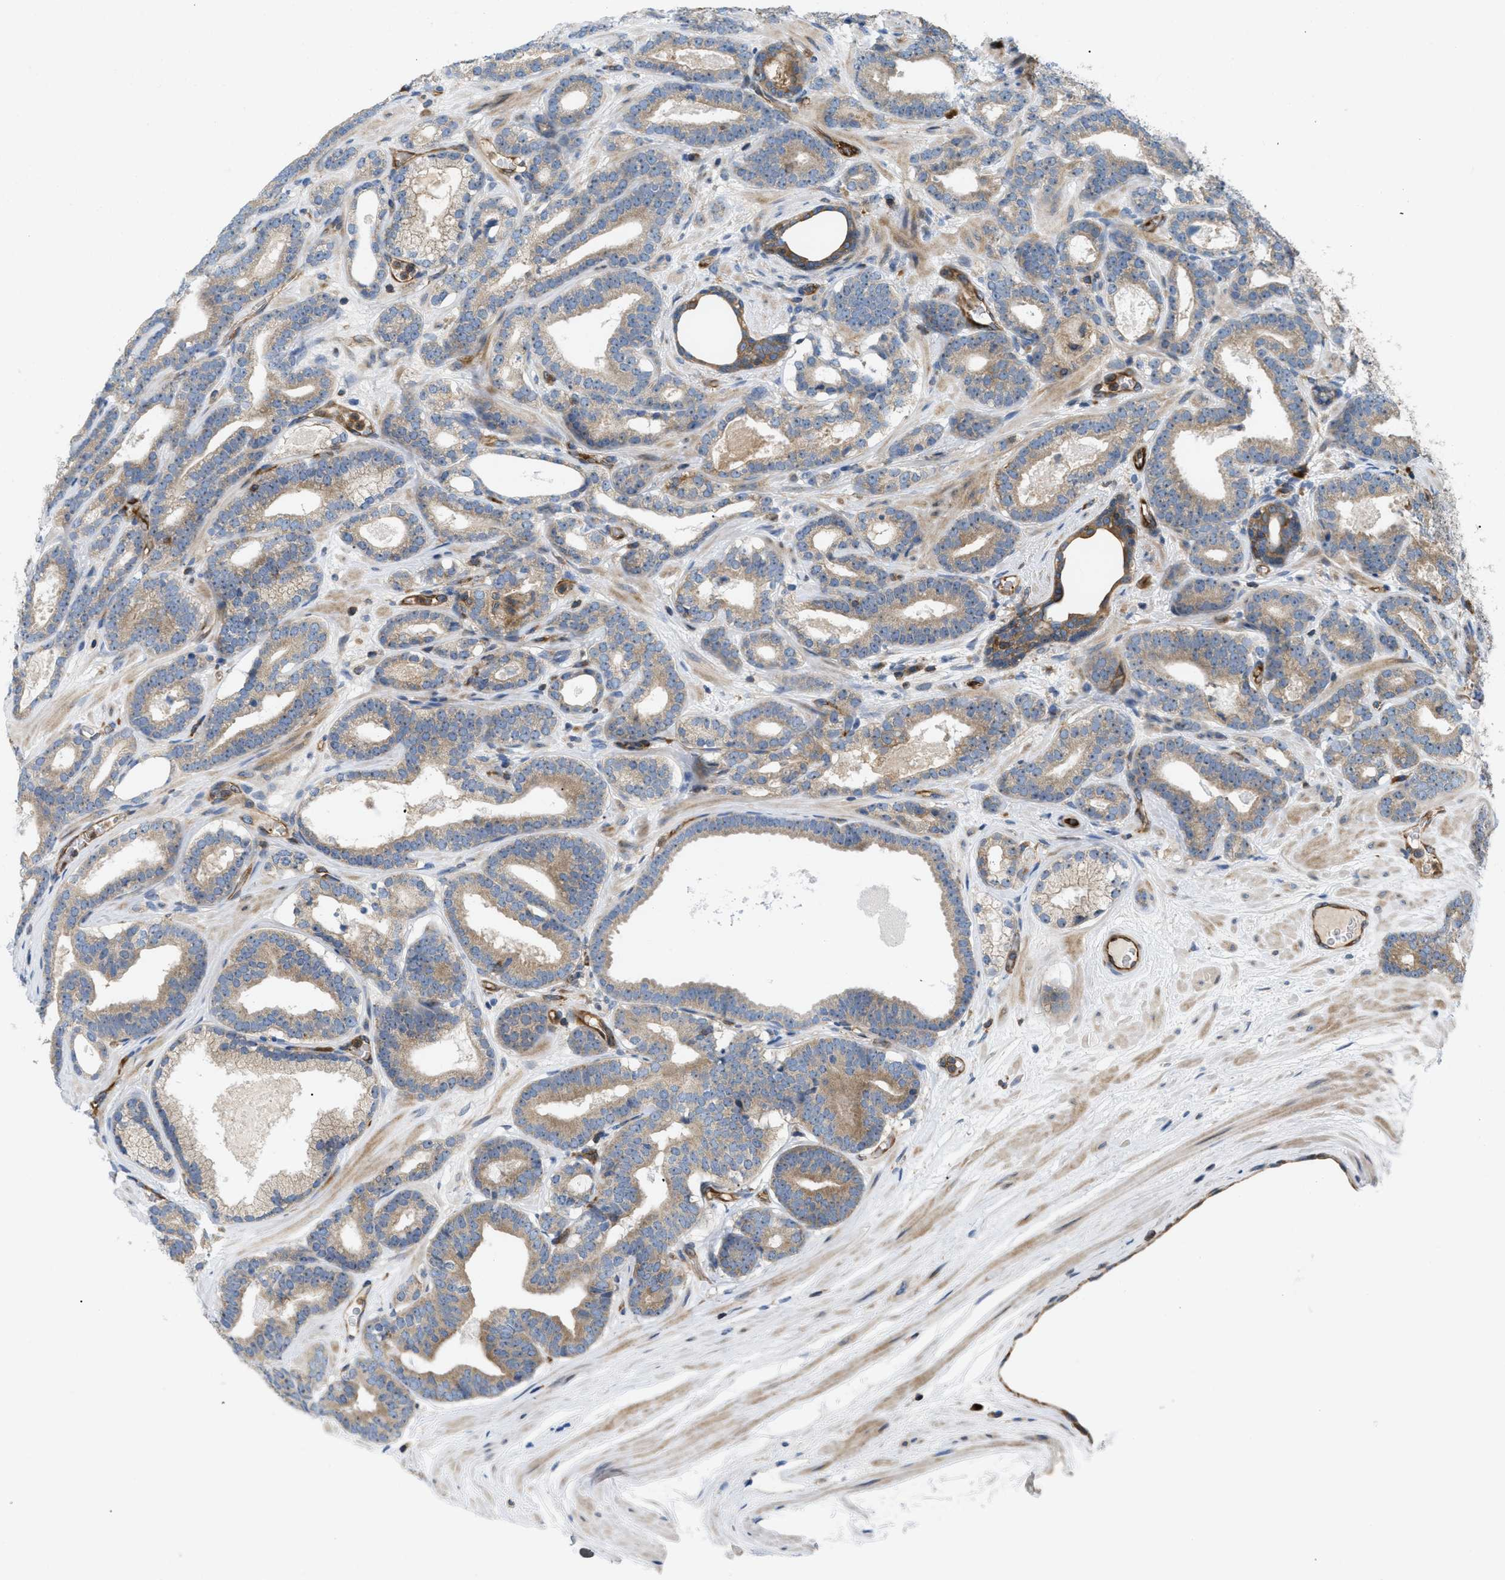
{"staining": {"intensity": "moderate", "quantity": ">75%", "location": "cytoplasmic/membranous"}, "tissue": "prostate cancer", "cell_type": "Tumor cells", "image_type": "cancer", "snomed": [{"axis": "morphology", "description": "Adenocarcinoma, High grade"}, {"axis": "topography", "description": "Prostate"}], "caption": "Brown immunohistochemical staining in prostate high-grade adenocarcinoma displays moderate cytoplasmic/membranous expression in about >75% of tumor cells.", "gene": "ATP2A3", "patient": {"sex": "male", "age": 60}}